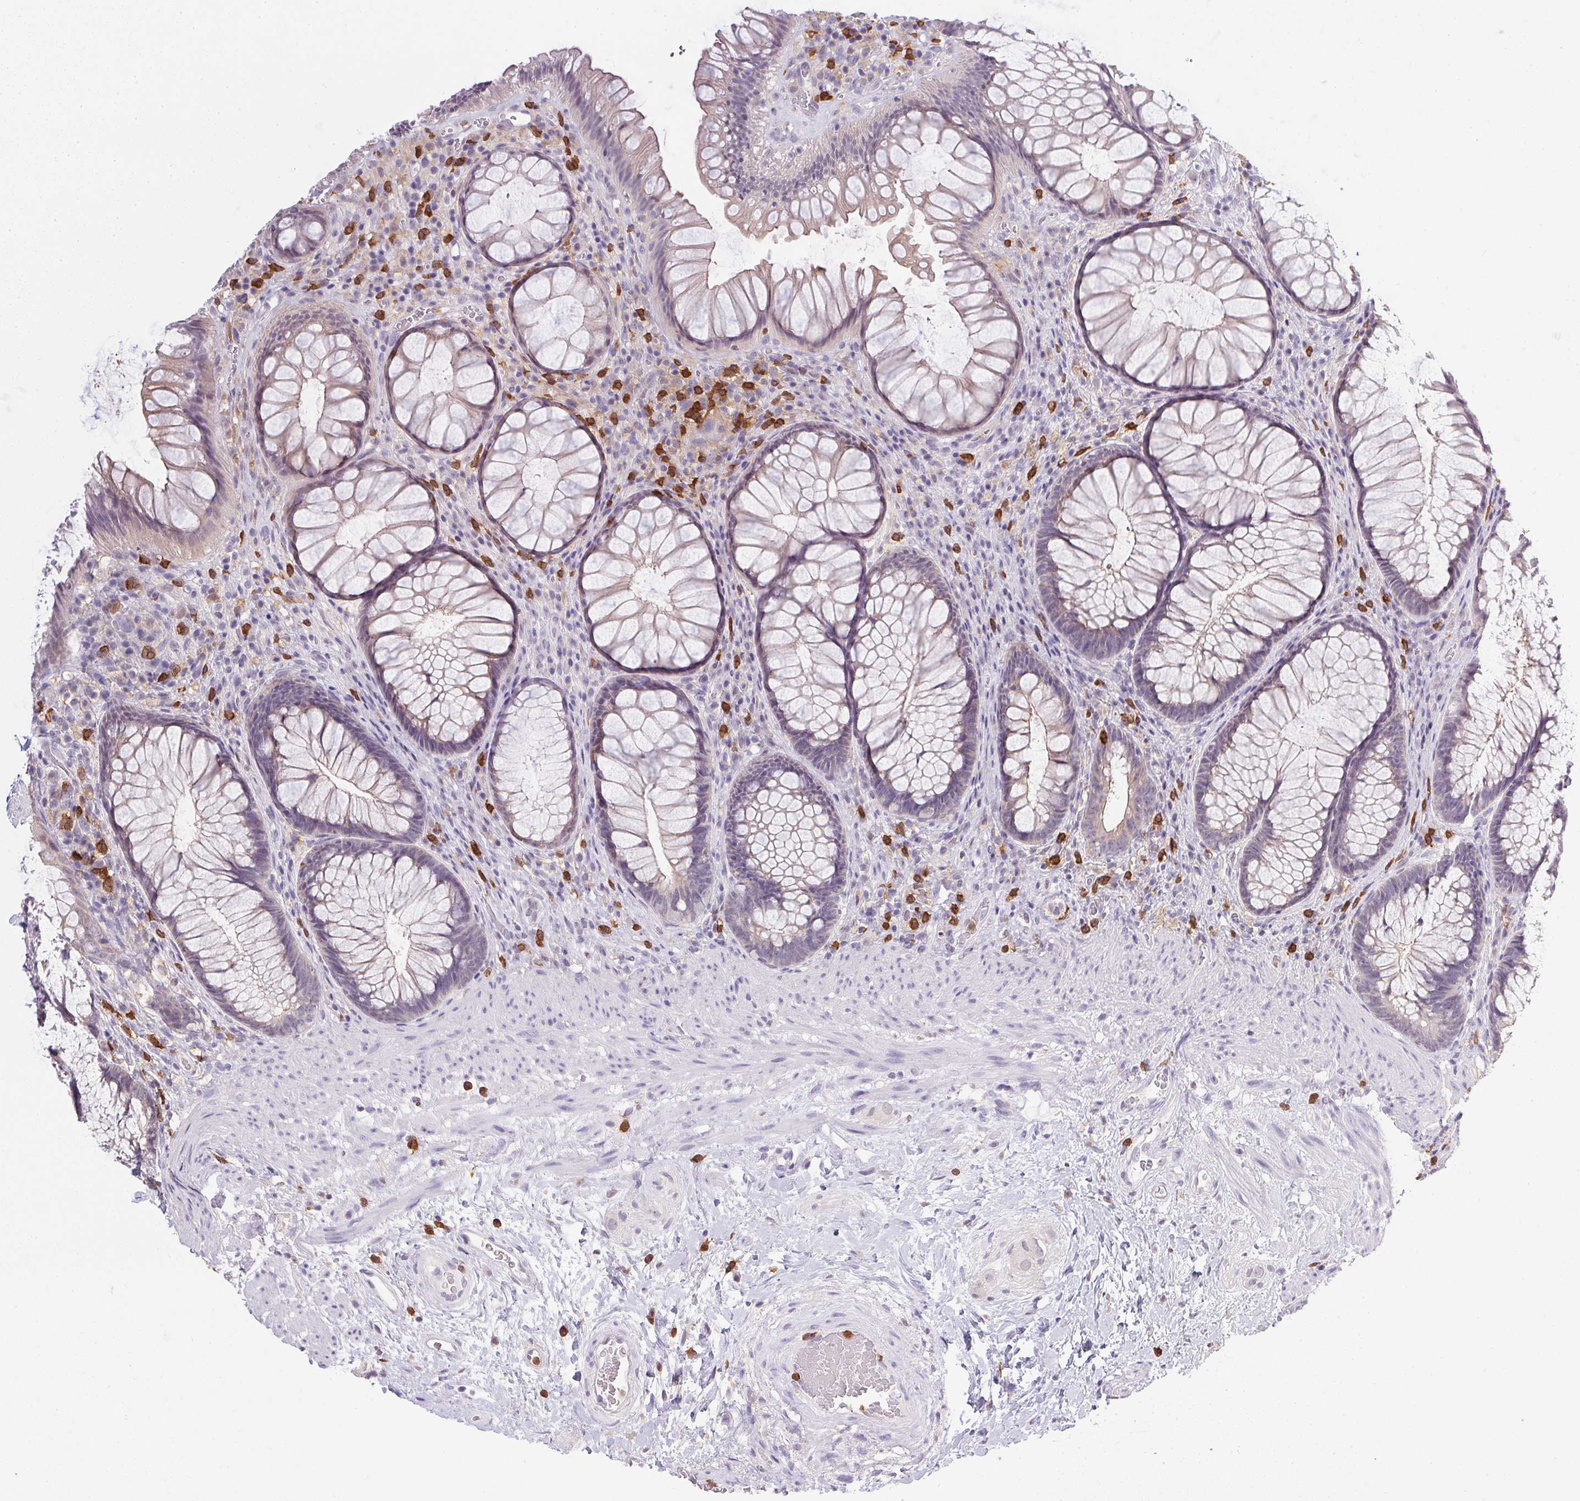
{"staining": {"intensity": "negative", "quantity": "none", "location": "none"}, "tissue": "rectum", "cell_type": "Glandular cells", "image_type": "normal", "snomed": [{"axis": "morphology", "description": "Normal tissue, NOS"}, {"axis": "topography", "description": "Smooth muscle"}, {"axis": "topography", "description": "Rectum"}], "caption": "Rectum stained for a protein using immunohistochemistry demonstrates no expression glandular cells.", "gene": "DNAJC5G", "patient": {"sex": "male", "age": 53}}